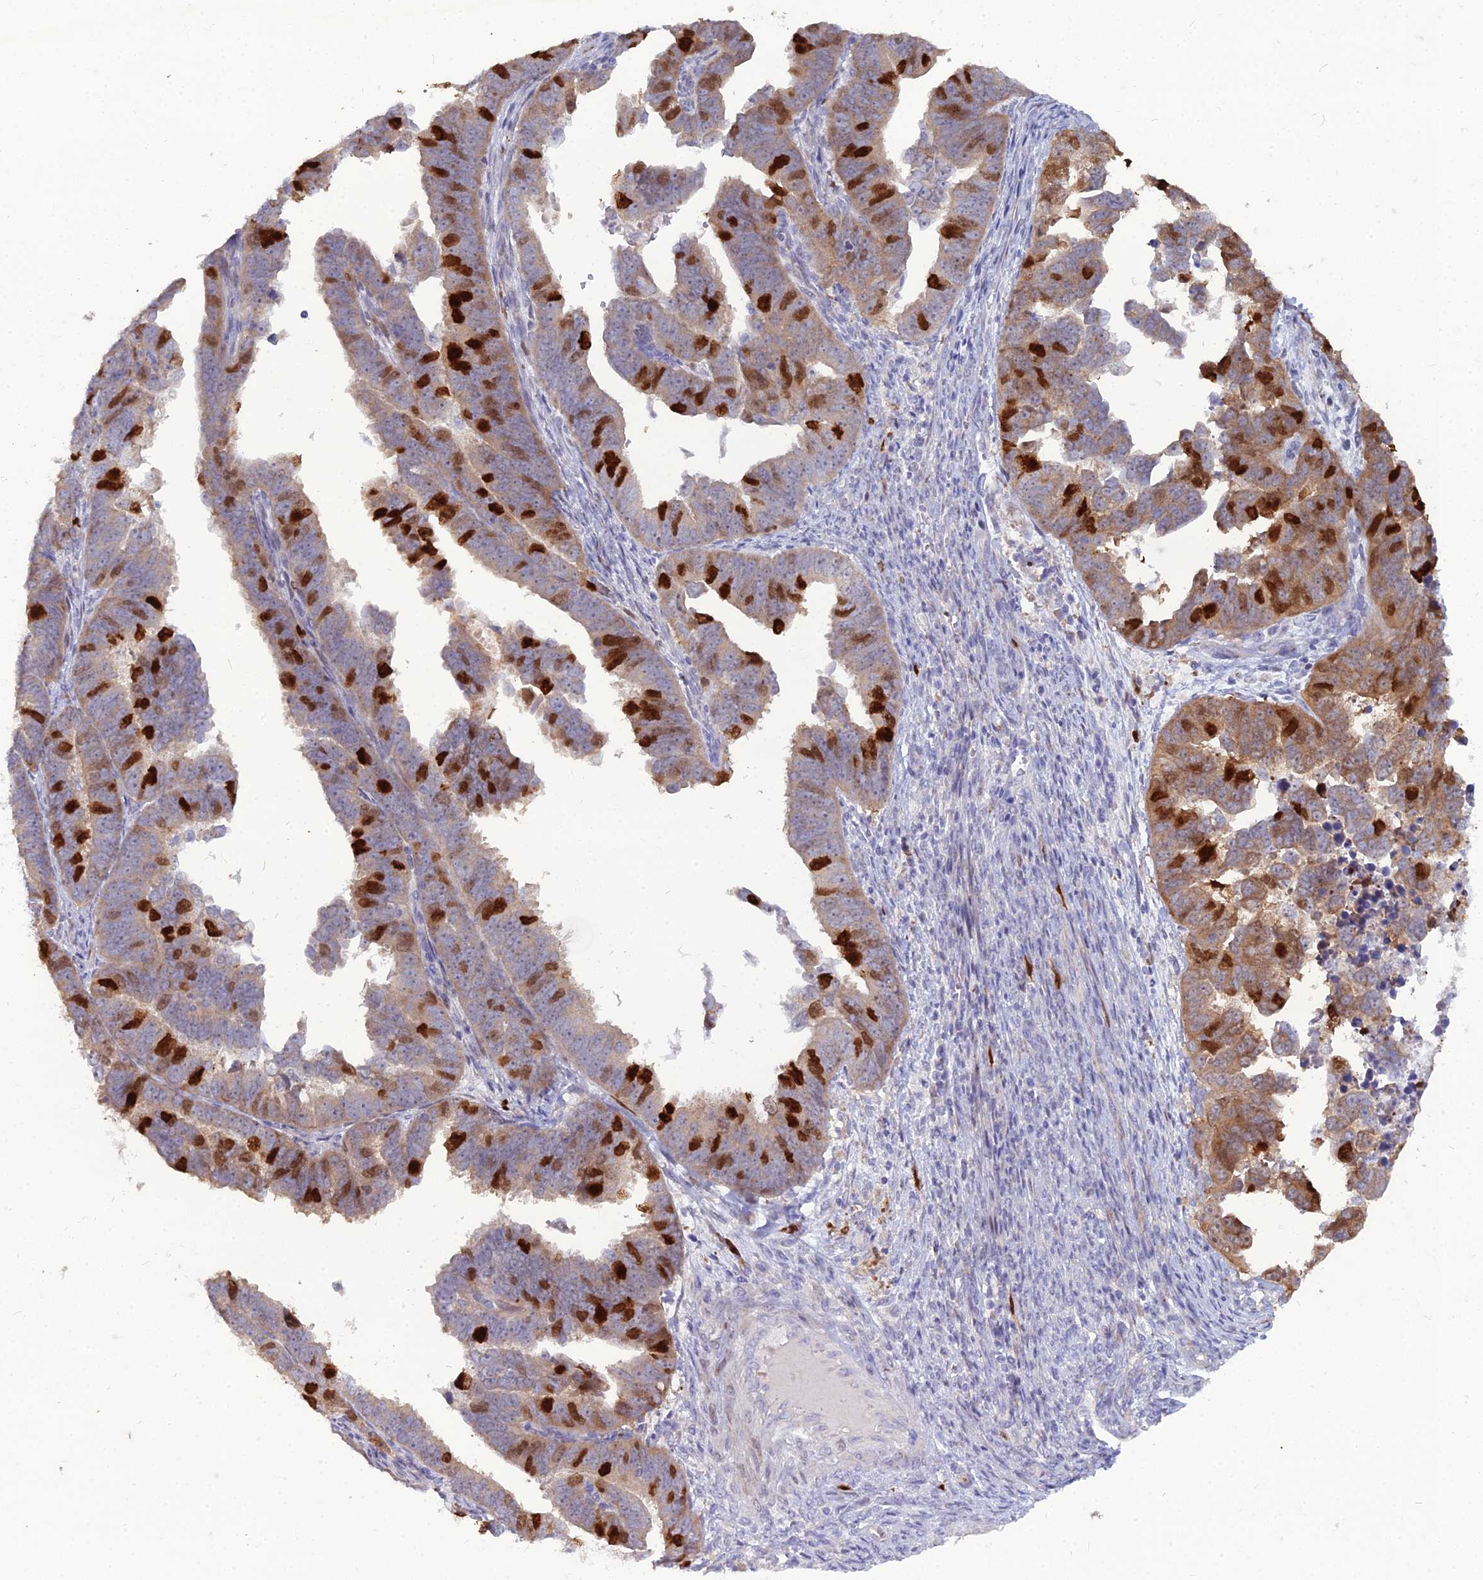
{"staining": {"intensity": "strong", "quantity": "25%-75%", "location": "cytoplasmic/membranous,nuclear"}, "tissue": "endometrial cancer", "cell_type": "Tumor cells", "image_type": "cancer", "snomed": [{"axis": "morphology", "description": "Adenocarcinoma, NOS"}, {"axis": "topography", "description": "Endometrium"}], "caption": "There is high levels of strong cytoplasmic/membranous and nuclear staining in tumor cells of adenocarcinoma (endometrial), as demonstrated by immunohistochemical staining (brown color).", "gene": "NUSAP1", "patient": {"sex": "female", "age": 75}}